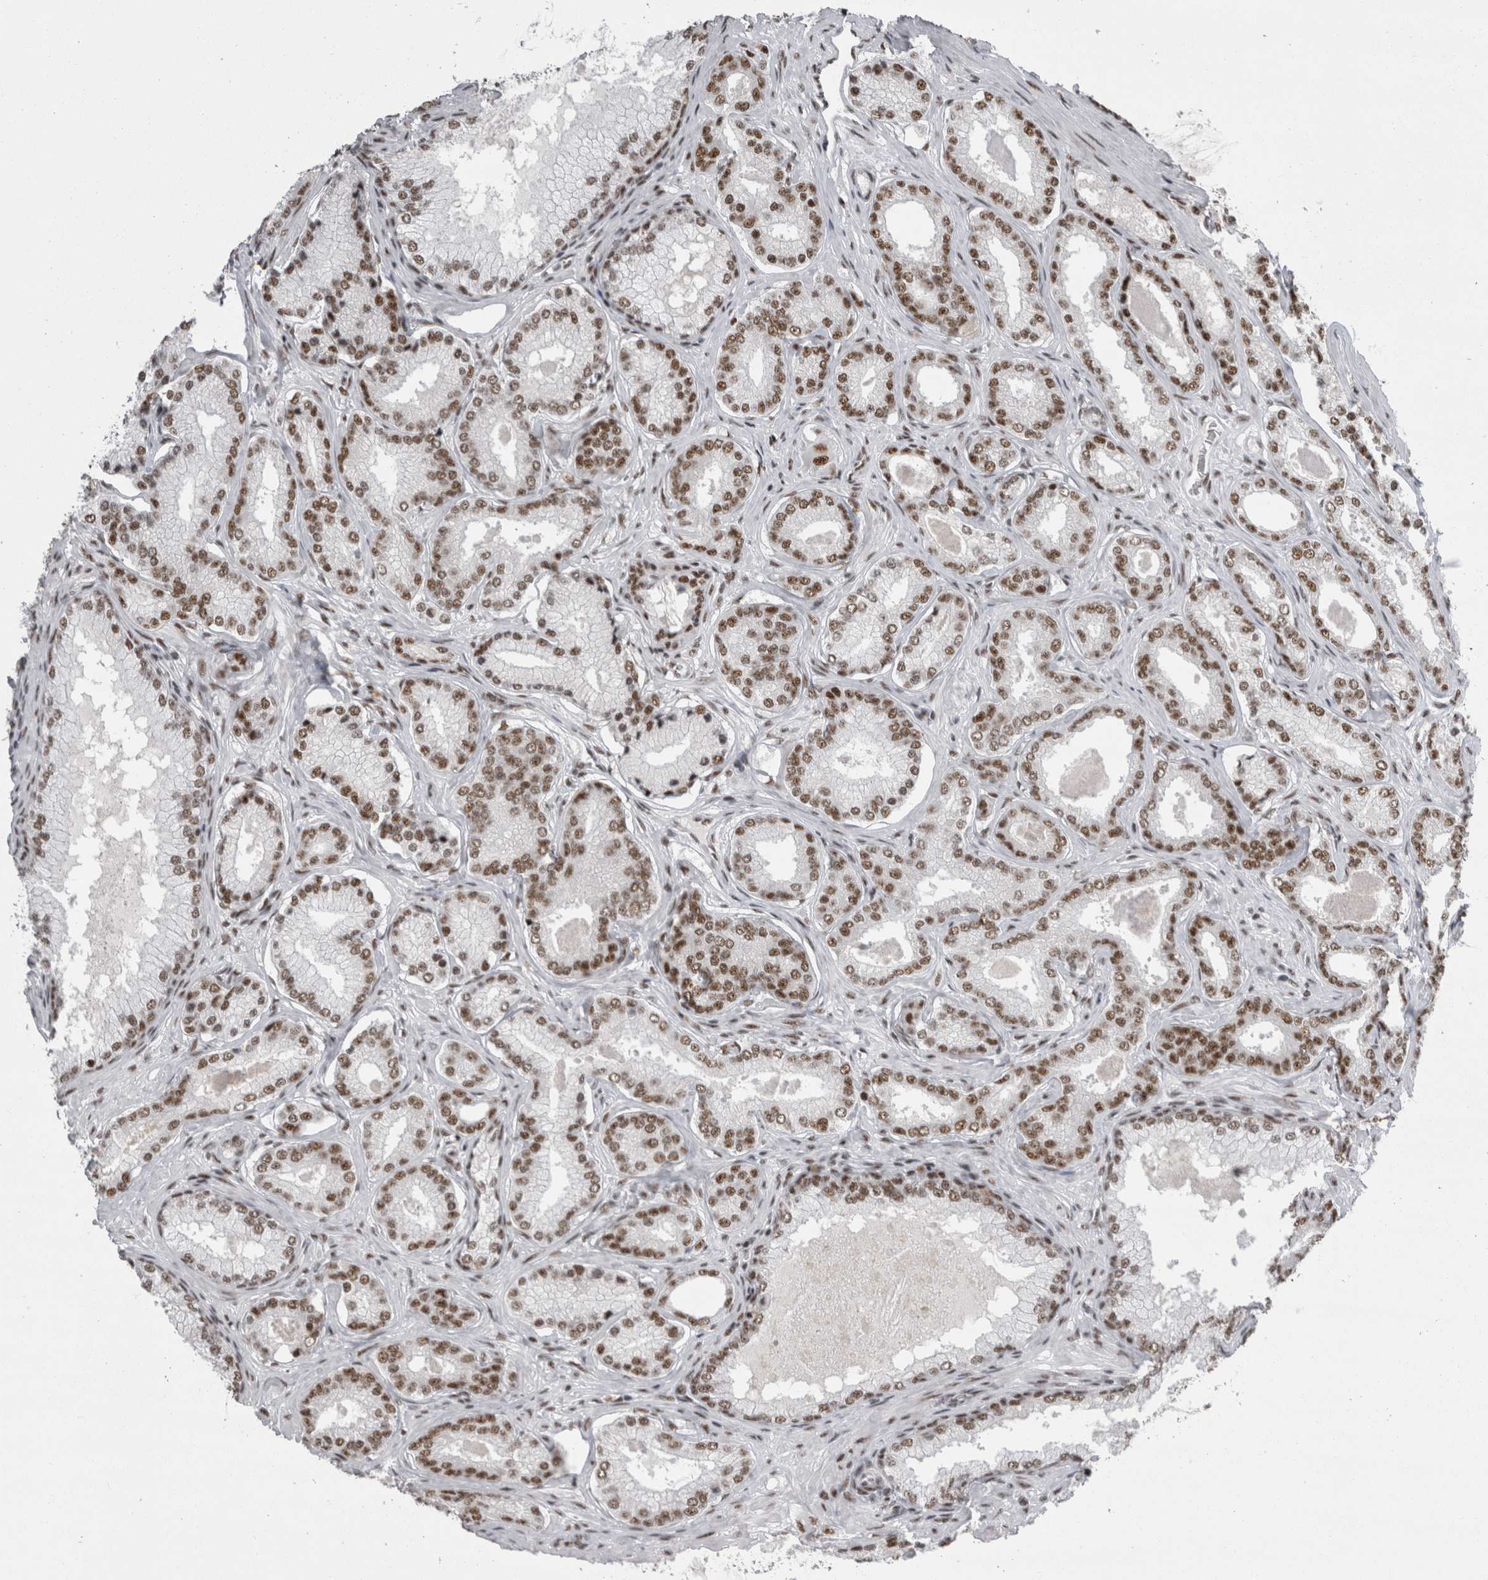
{"staining": {"intensity": "strong", "quantity": ">75%", "location": "nuclear"}, "tissue": "prostate cancer", "cell_type": "Tumor cells", "image_type": "cancer", "snomed": [{"axis": "morphology", "description": "Adenocarcinoma, Low grade"}, {"axis": "topography", "description": "Prostate"}], "caption": "Prostate cancer (low-grade adenocarcinoma) was stained to show a protein in brown. There is high levels of strong nuclear positivity in about >75% of tumor cells. (DAB = brown stain, brightfield microscopy at high magnification).", "gene": "SNRNP40", "patient": {"sex": "male", "age": 70}}